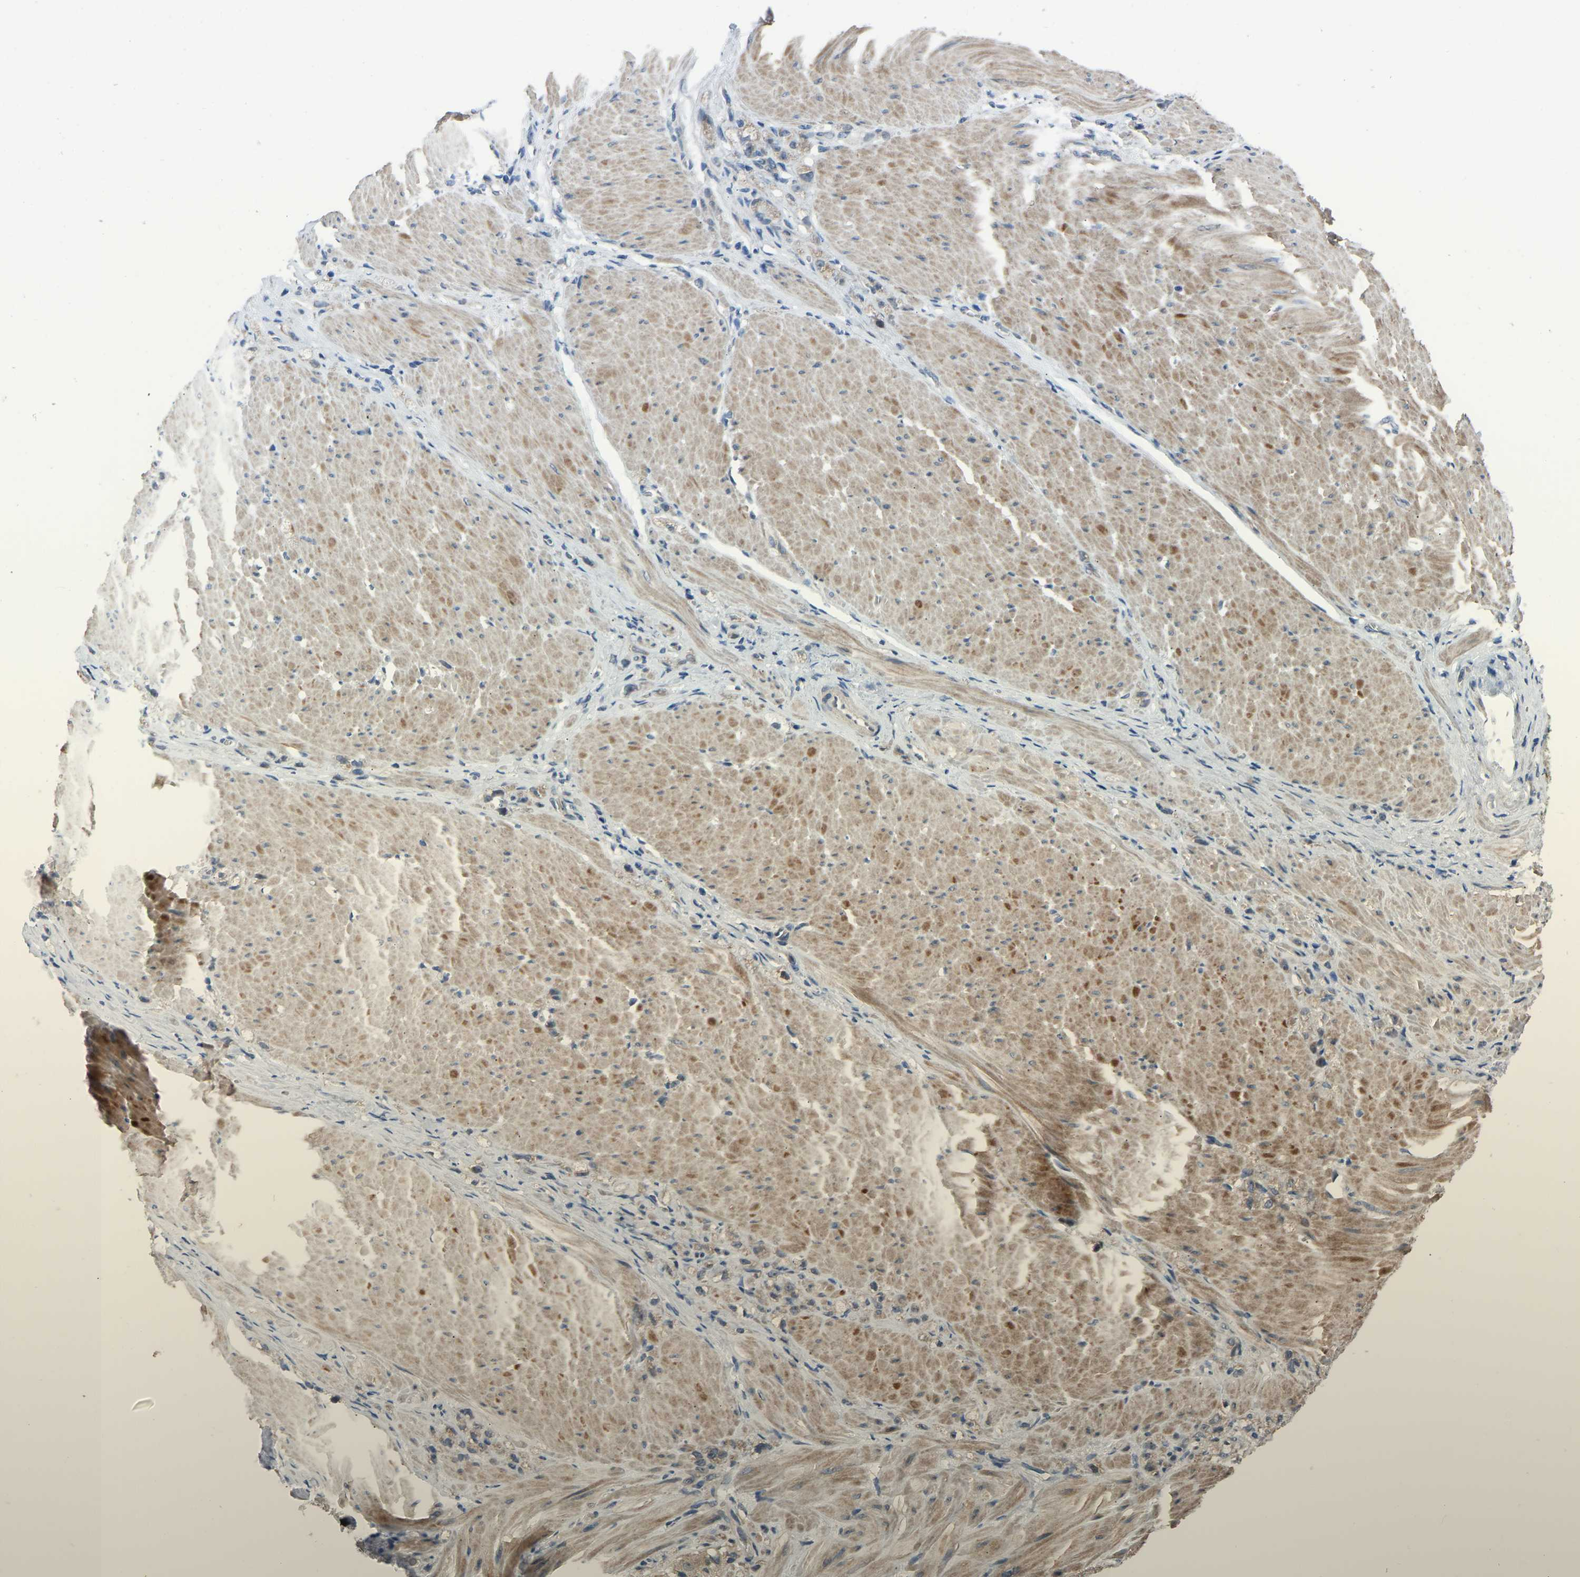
{"staining": {"intensity": "weak", "quantity": "<25%", "location": "cytoplasmic/membranous"}, "tissue": "stomach cancer", "cell_type": "Tumor cells", "image_type": "cancer", "snomed": [{"axis": "morphology", "description": "Normal tissue, NOS"}, {"axis": "morphology", "description": "Adenocarcinoma, NOS"}, {"axis": "topography", "description": "Stomach"}], "caption": "This is an immunohistochemistry (IHC) image of stomach cancer (adenocarcinoma). There is no staining in tumor cells.", "gene": "CDK2AP1", "patient": {"sex": "male", "age": 82}}